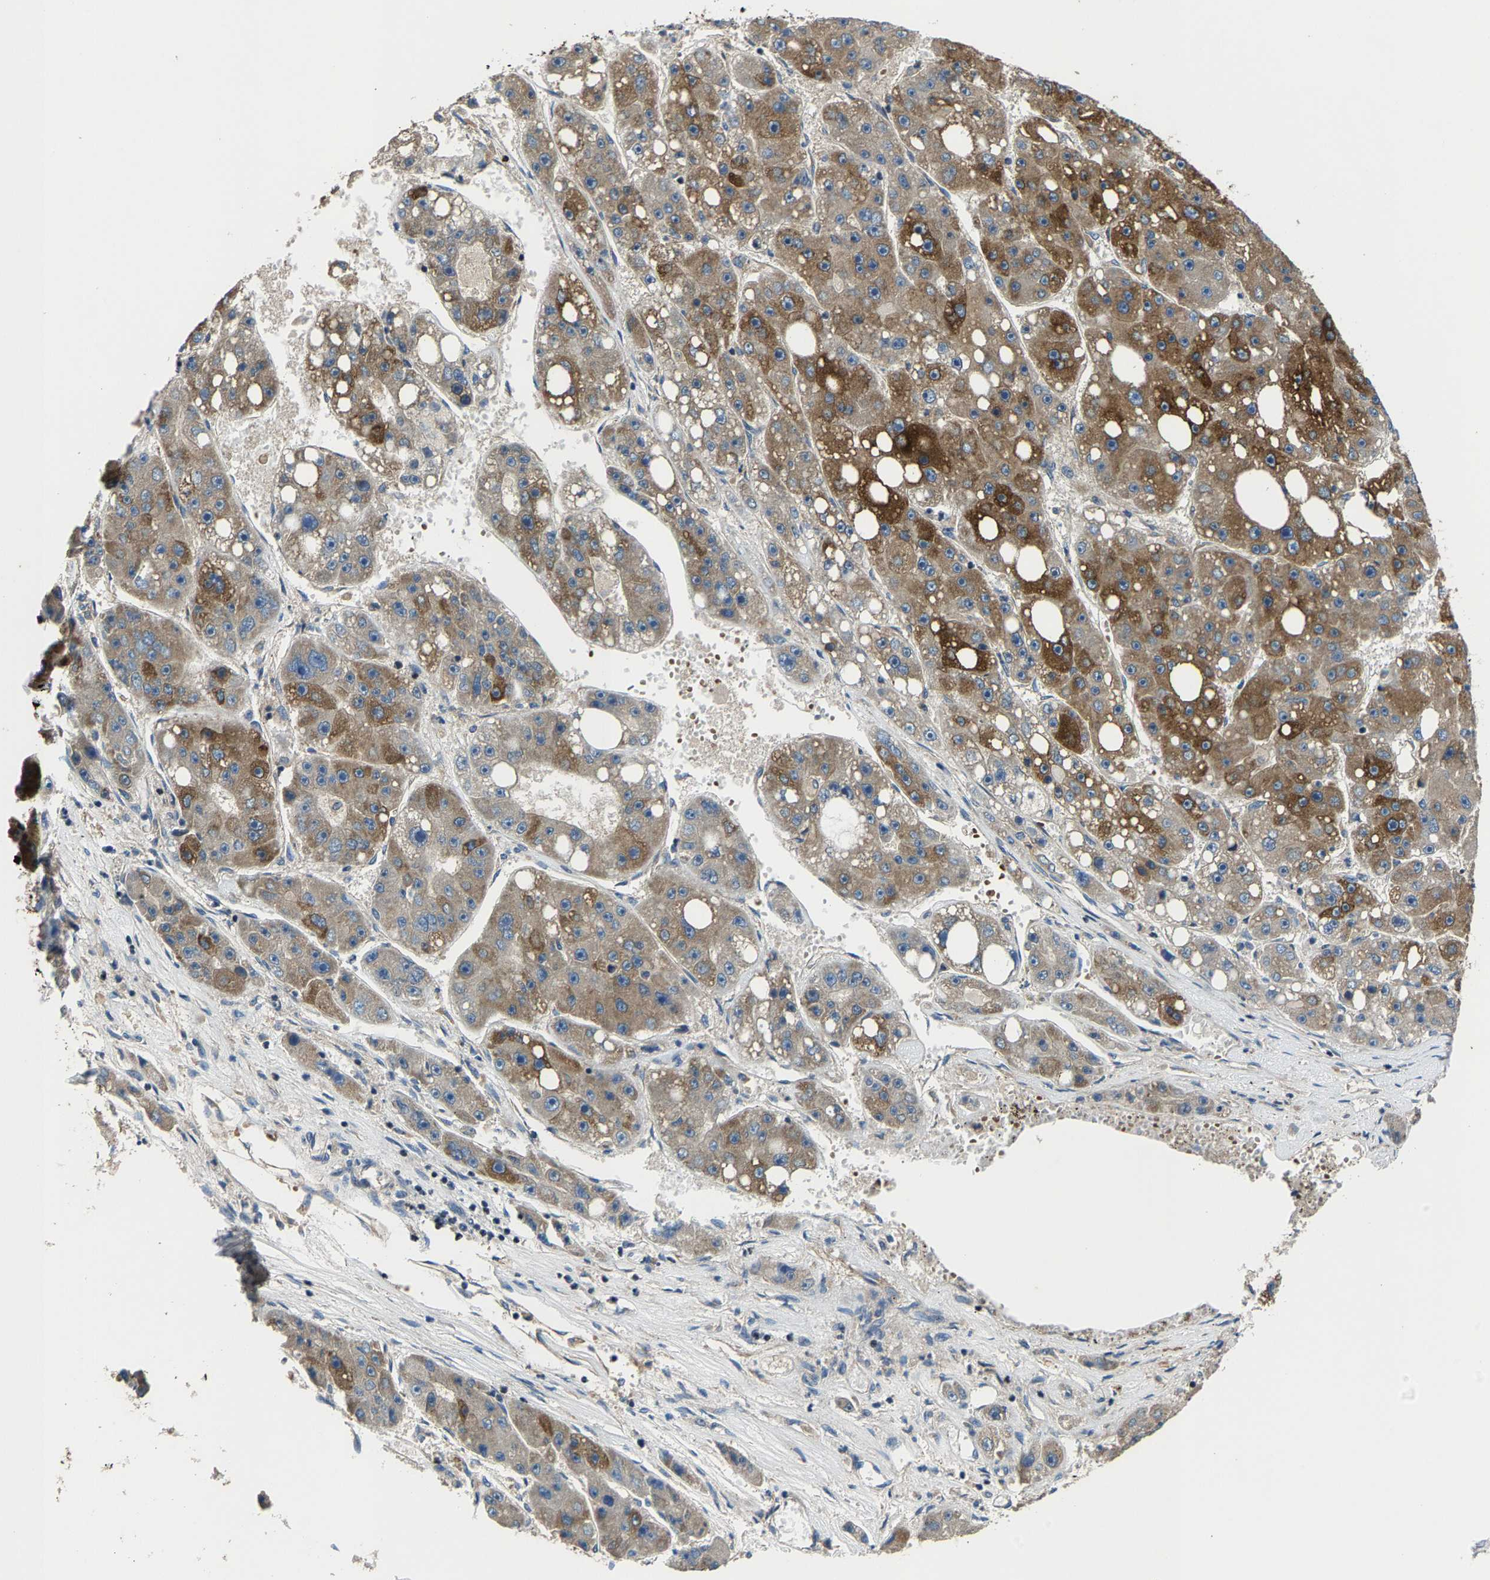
{"staining": {"intensity": "moderate", "quantity": ">75%", "location": "cytoplasmic/membranous"}, "tissue": "liver cancer", "cell_type": "Tumor cells", "image_type": "cancer", "snomed": [{"axis": "morphology", "description": "Carcinoma, Hepatocellular, NOS"}, {"axis": "topography", "description": "Liver"}], "caption": "Human hepatocellular carcinoma (liver) stained with a protein marker reveals moderate staining in tumor cells.", "gene": "AGBL3", "patient": {"sex": "female", "age": 61}}